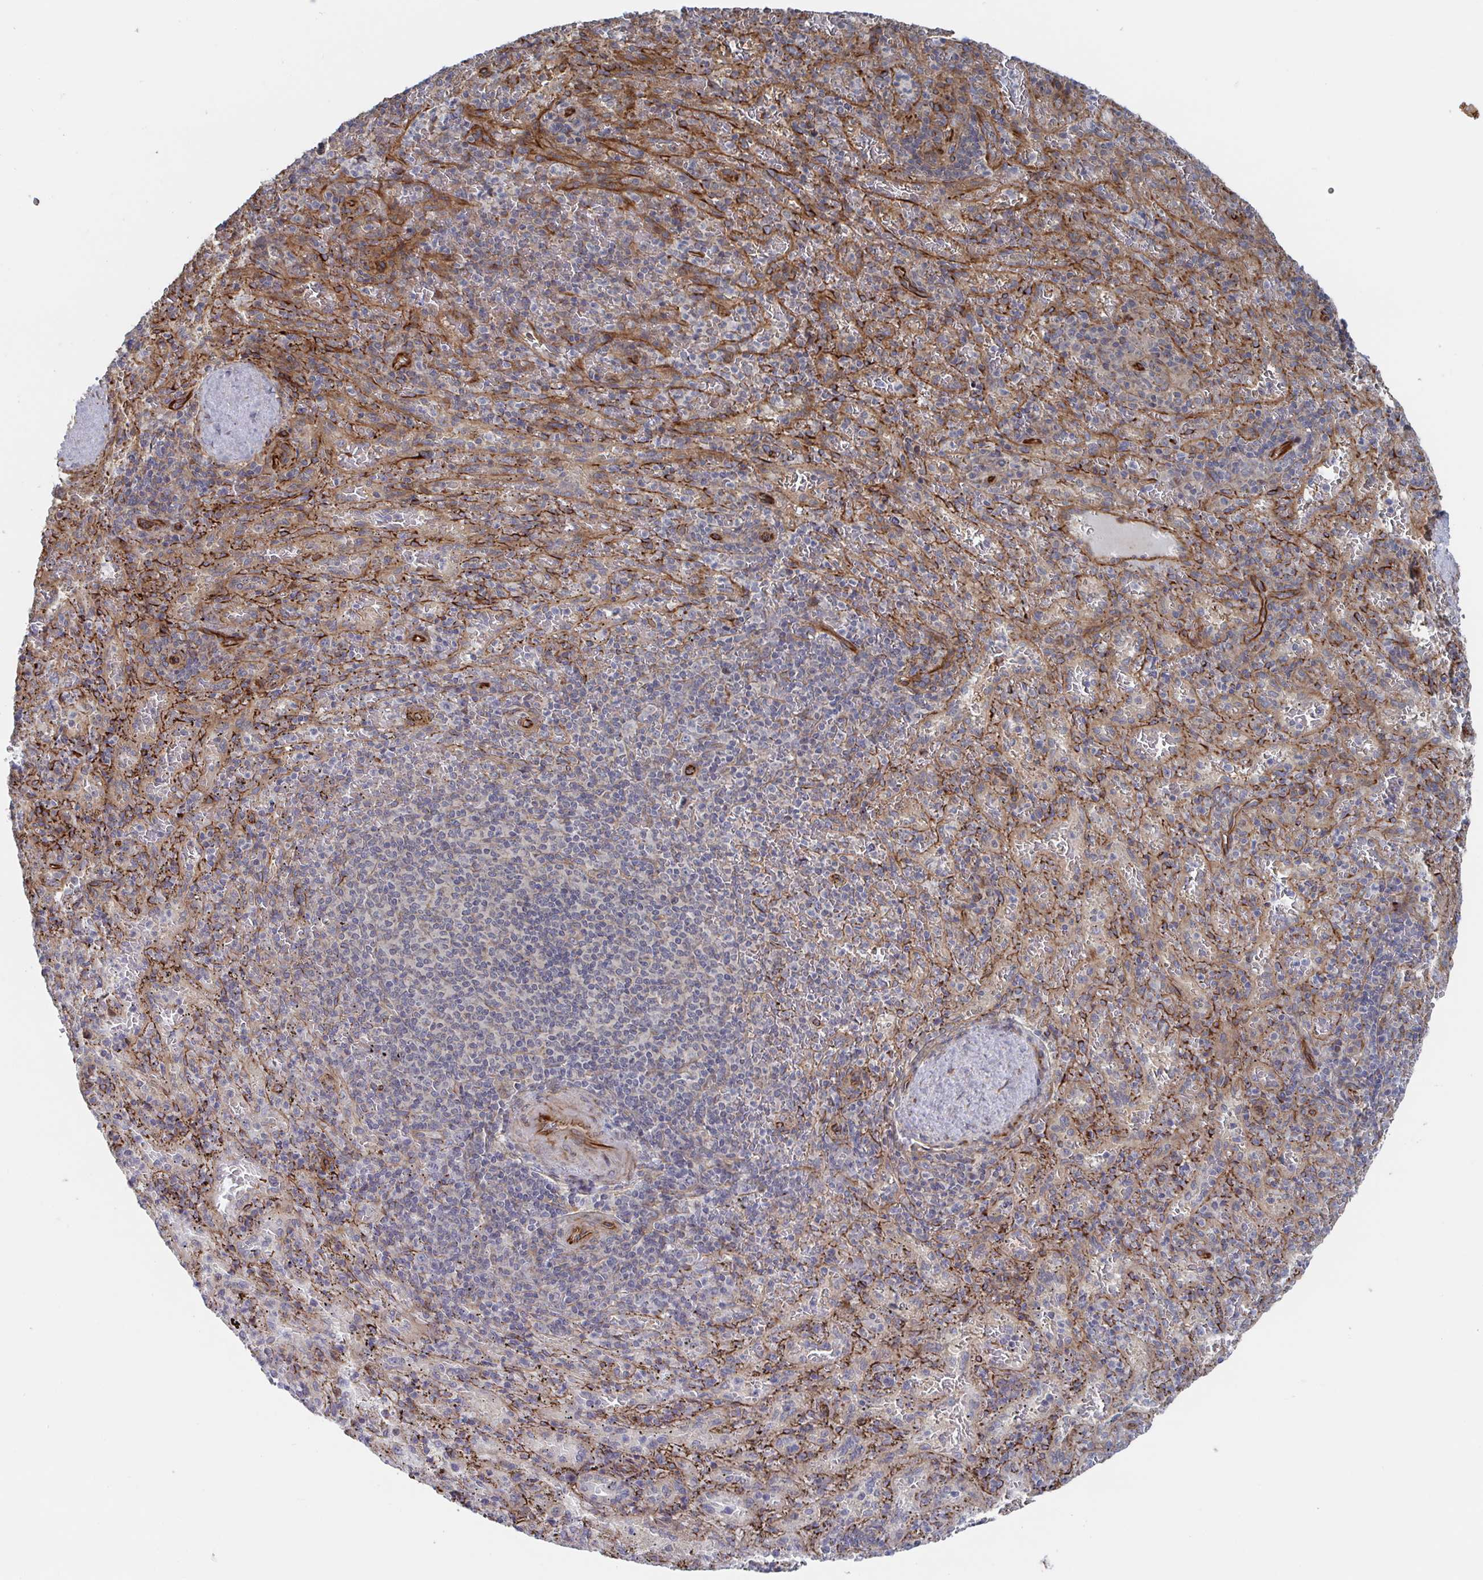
{"staining": {"intensity": "negative", "quantity": "none", "location": "none"}, "tissue": "spleen", "cell_type": "Cells in red pulp", "image_type": "normal", "snomed": [{"axis": "morphology", "description": "Normal tissue, NOS"}, {"axis": "topography", "description": "Spleen"}], "caption": "This is a micrograph of immunohistochemistry (IHC) staining of unremarkable spleen, which shows no expression in cells in red pulp. (Brightfield microscopy of DAB immunohistochemistry at high magnification).", "gene": "DVL3", "patient": {"sex": "male", "age": 57}}